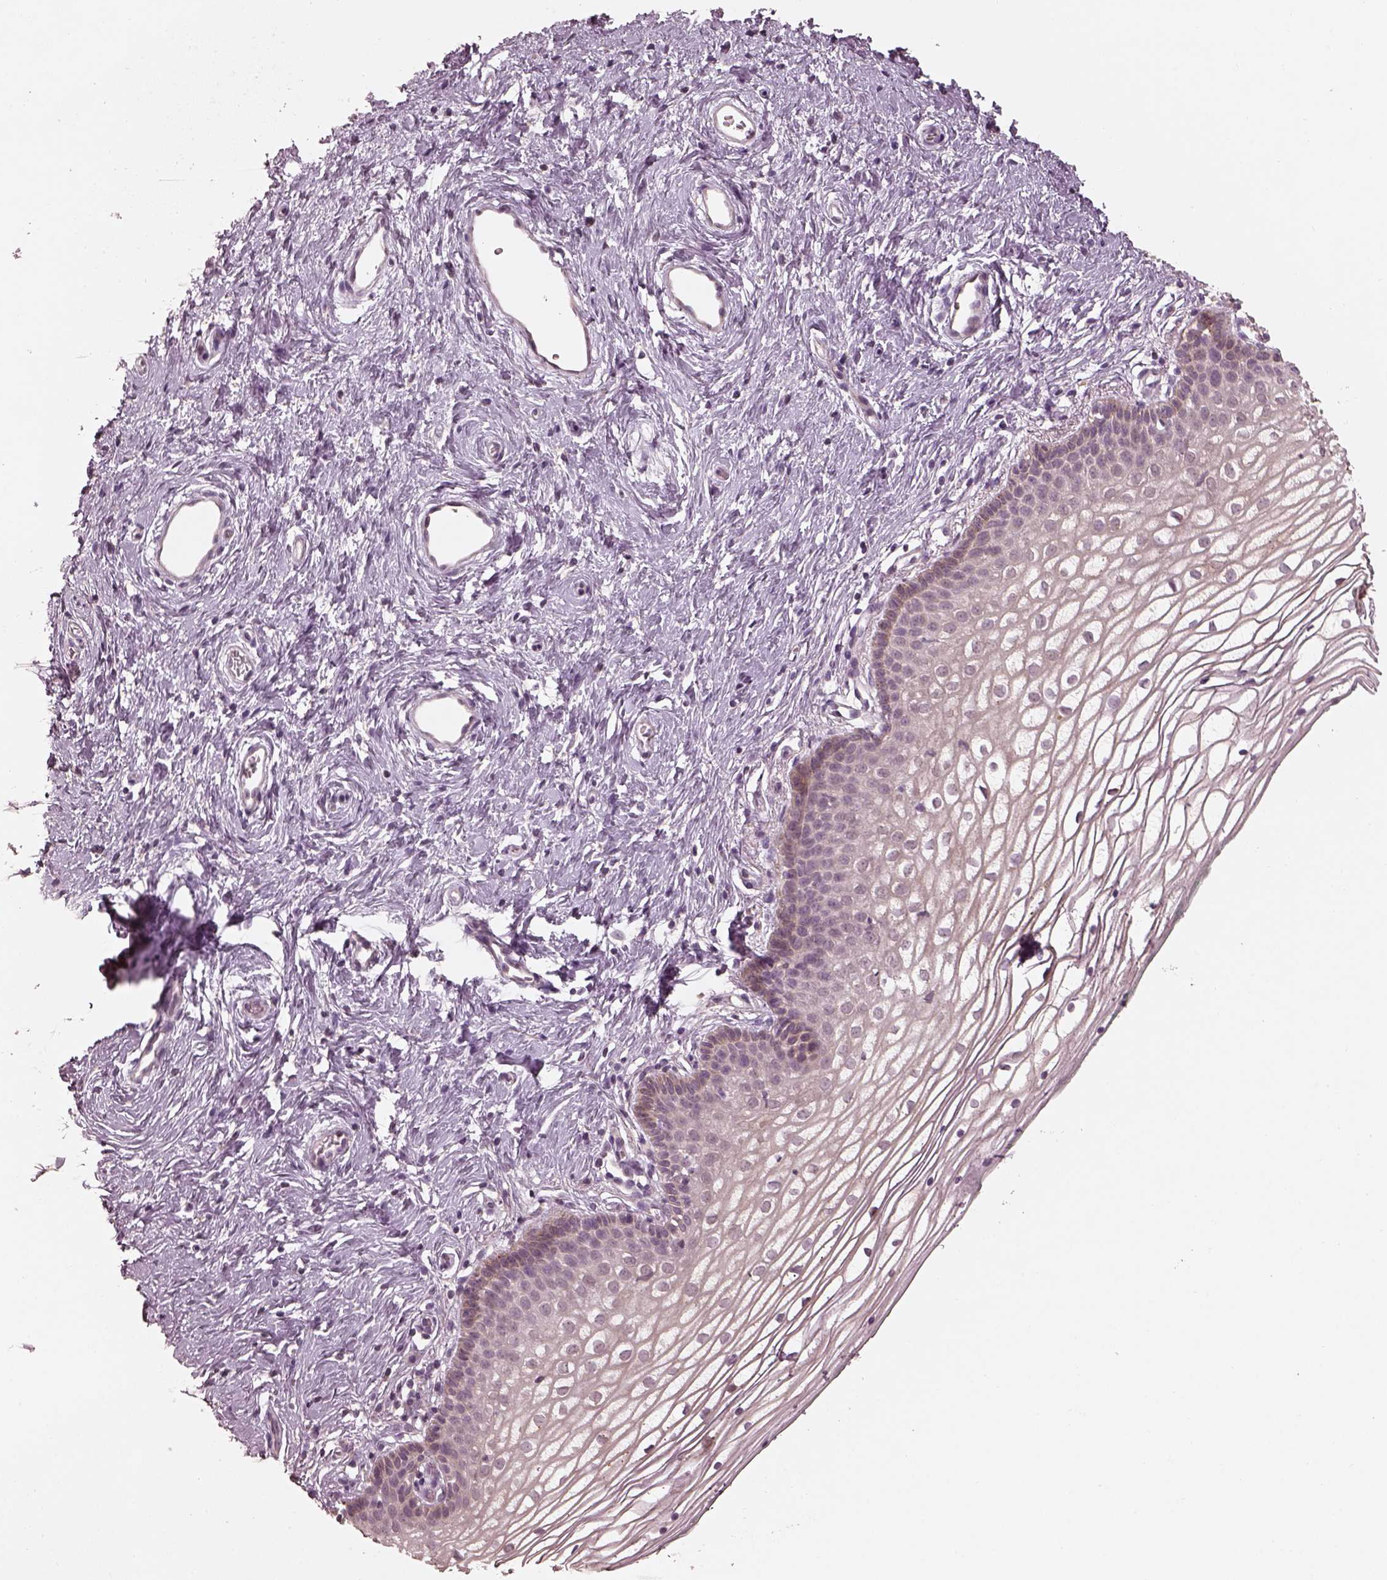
{"staining": {"intensity": "negative", "quantity": "none", "location": "none"}, "tissue": "vagina", "cell_type": "Squamous epithelial cells", "image_type": "normal", "snomed": [{"axis": "morphology", "description": "Normal tissue, NOS"}, {"axis": "topography", "description": "Vagina"}], "caption": "This image is of normal vagina stained with IHC to label a protein in brown with the nuclei are counter-stained blue. There is no staining in squamous epithelial cells.", "gene": "SLC25A46", "patient": {"sex": "female", "age": 36}}